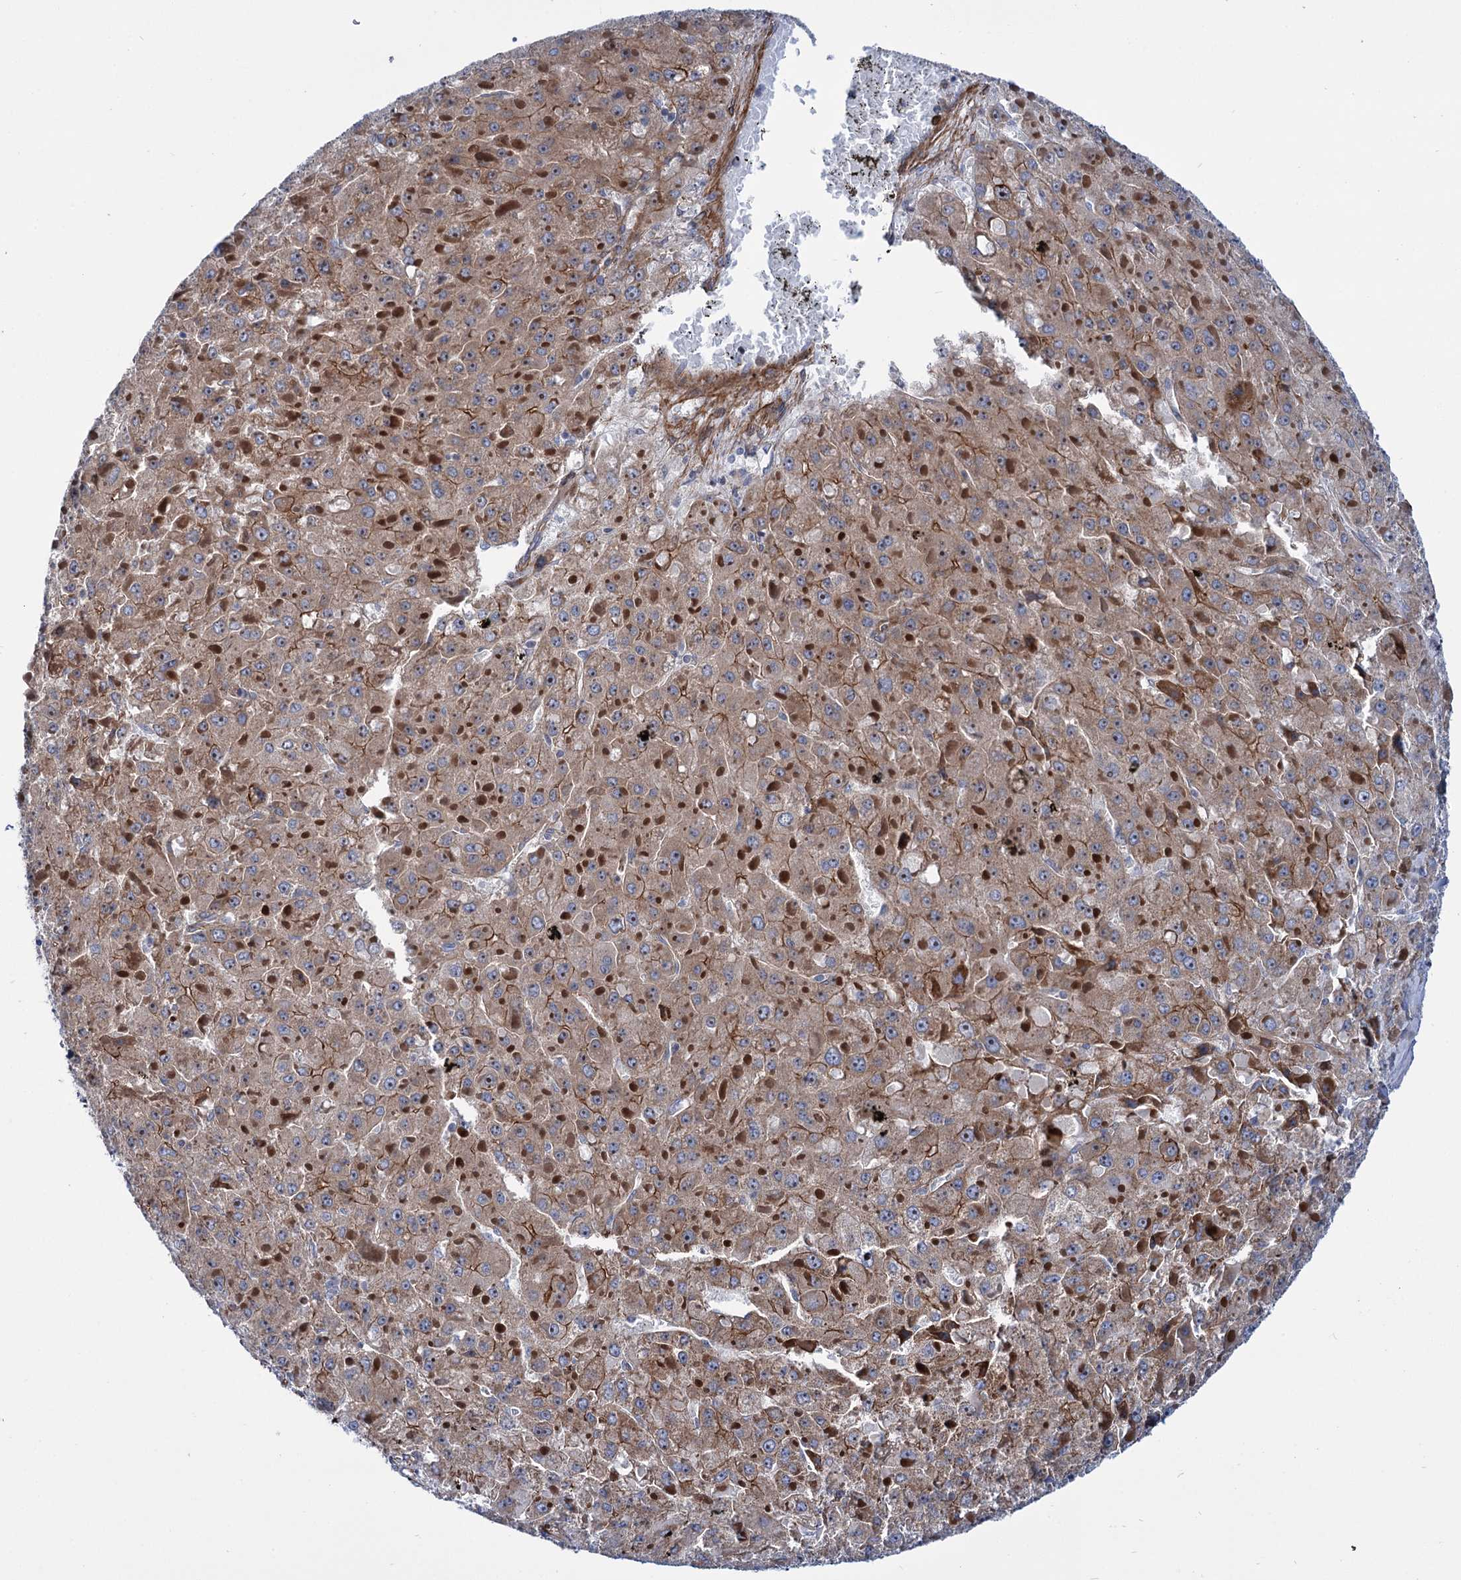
{"staining": {"intensity": "moderate", "quantity": ">75%", "location": "cytoplasmic/membranous"}, "tissue": "liver cancer", "cell_type": "Tumor cells", "image_type": "cancer", "snomed": [{"axis": "morphology", "description": "Carcinoma, Hepatocellular, NOS"}, {"axis": "topography", "description": "Liver"}], "caption": "Immunohistochemistry (DAB (3,3'-diaminobenzidine)) staining of human liver cancer (hepatocellular carcinoma) displays moderate cytoplasmic/membranous protein expression in about >75% of tumor cells.", "gene": "THAP9", "patient": {"sex": "female", "age": 73}}